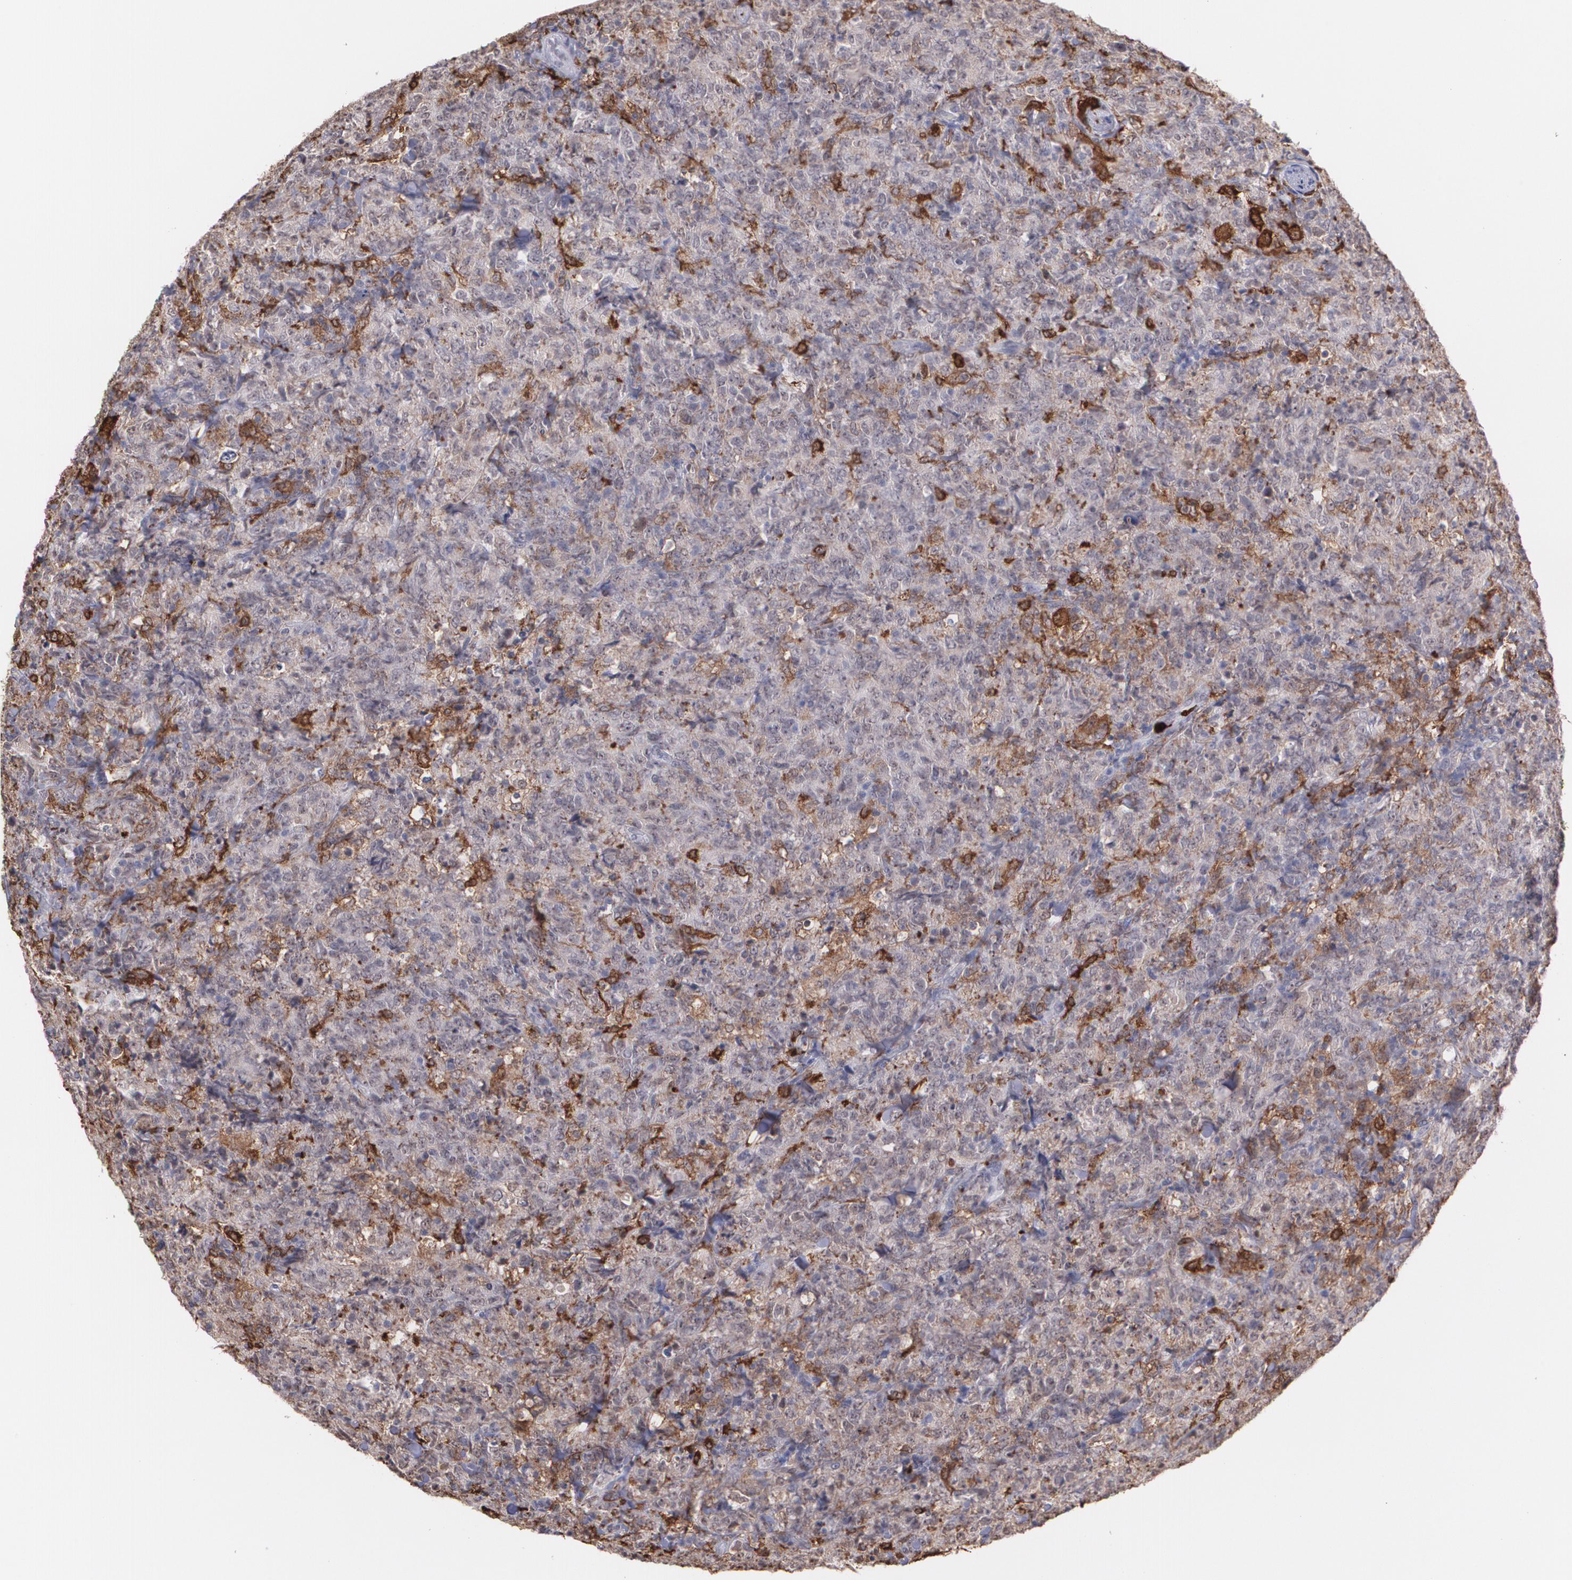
{"staining": {"intensity": "negative", "quantity": "none", "location": "none"}, "tissue": "lymphoma", "cell_type": "Tumor cells", "image_type": "cancer", "snomed": [{"axis": "morphology", "description": "Malignant lymphoma, non-Hodgkin's type, High grade"}, {"axis": "topography", "description": "Tonsil"}], "caption": "A high-resolution image shows IHC staining of malignant lymphoma, non-Hodgkin's type (high-grade), which shows no significant staining in tumor cells.", "gene": "NCF2", "patient": {"sex": "female", "age": 36}}